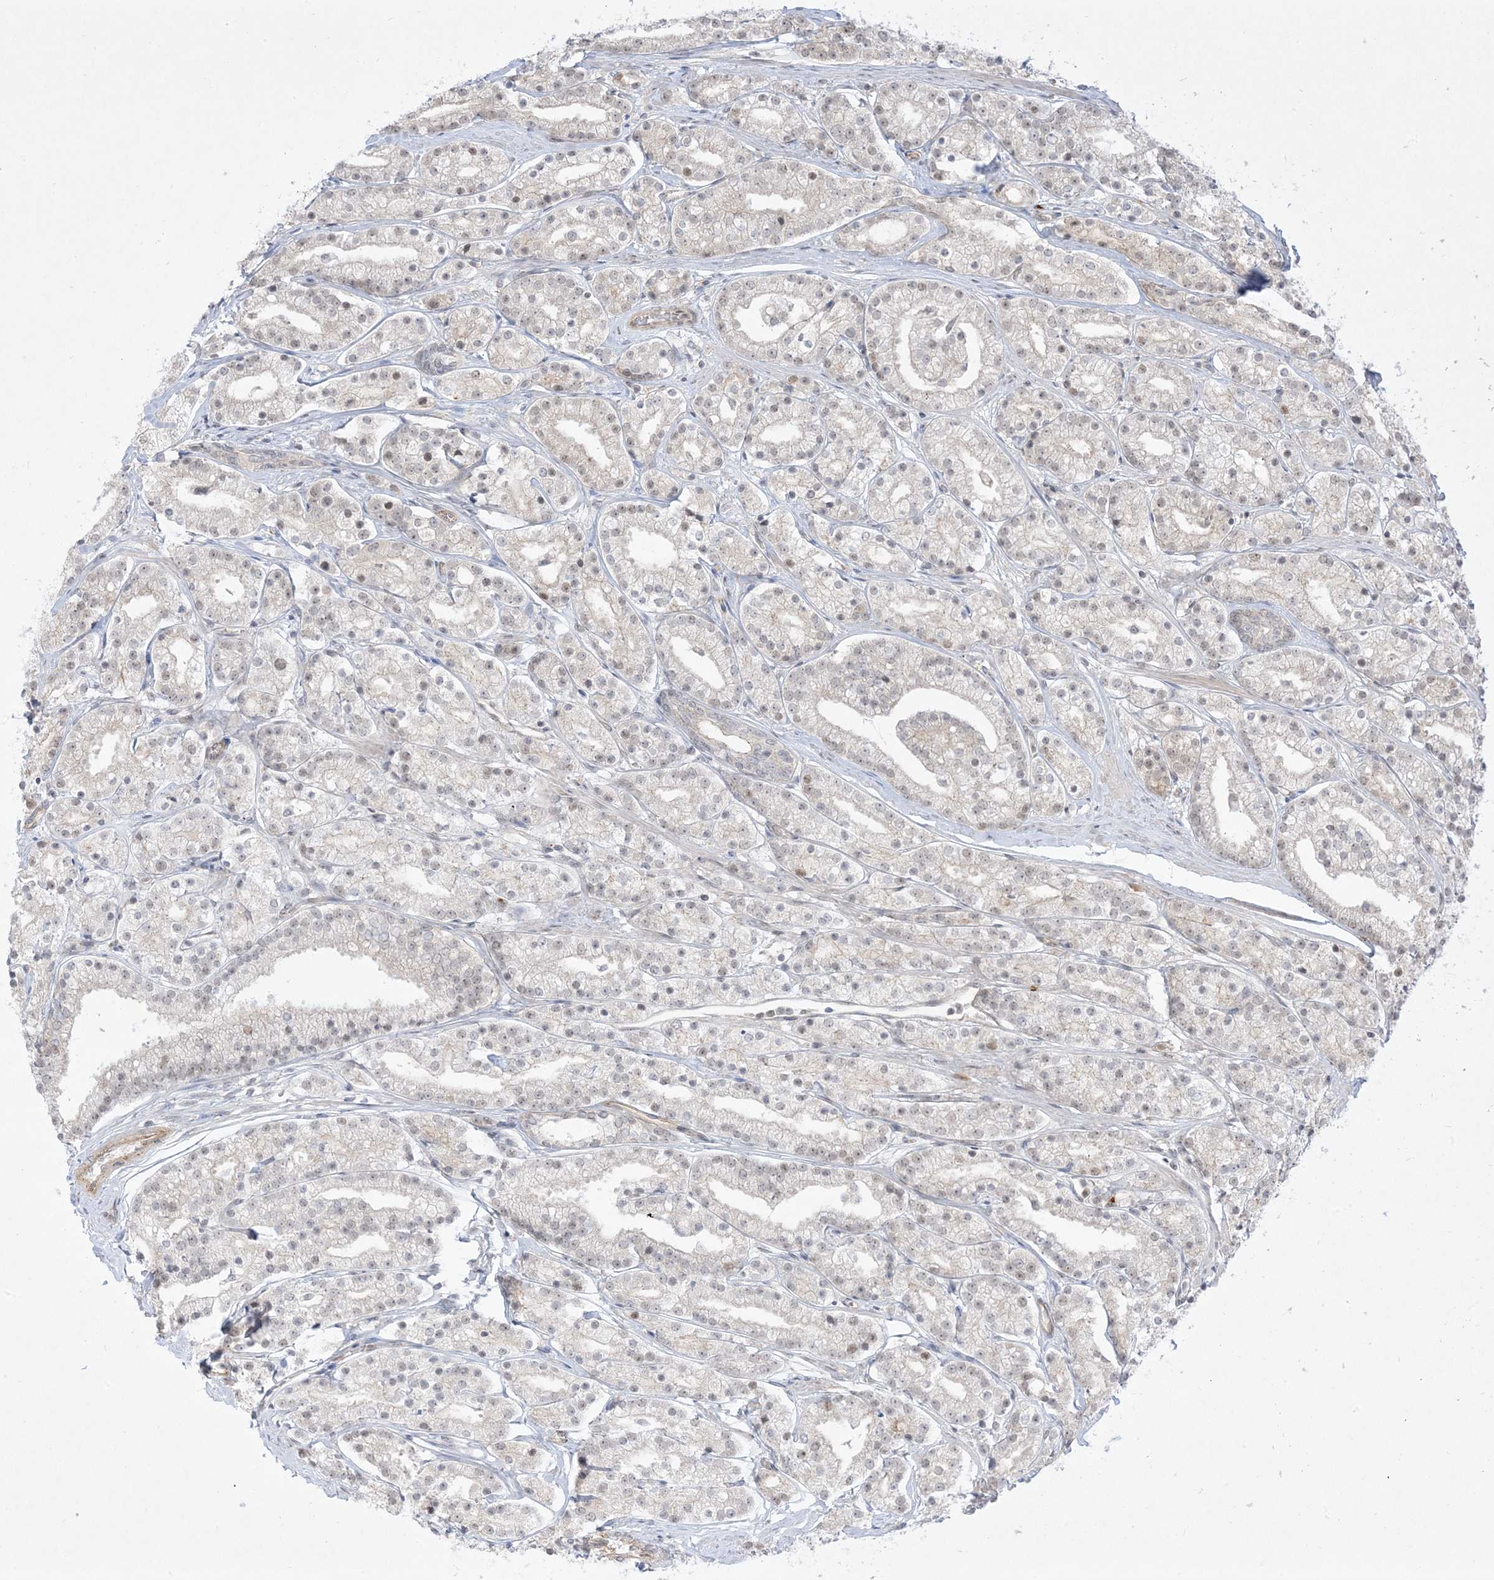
{"staining": {"intensity": "weak", "quantity": "25%-75%", "location": "nuclear"}, "tissue": "prostate cancer", "cell_type": "Tumor cells", "image_type": "cancer", "snomed": [{"axis": "morphology", "description": "Adenocarcinoma, High grade"}, {"axis": "topography", "description": "Prostate"}], "caption": "This is a photomicrograph of IHC staining of prostate cancer (high-grade adenocarcinoma), which shows weak positivity in the nuclear of tumor cells.", "gene": "PTK6", "patient": {"sex": "male", "age": 69}}